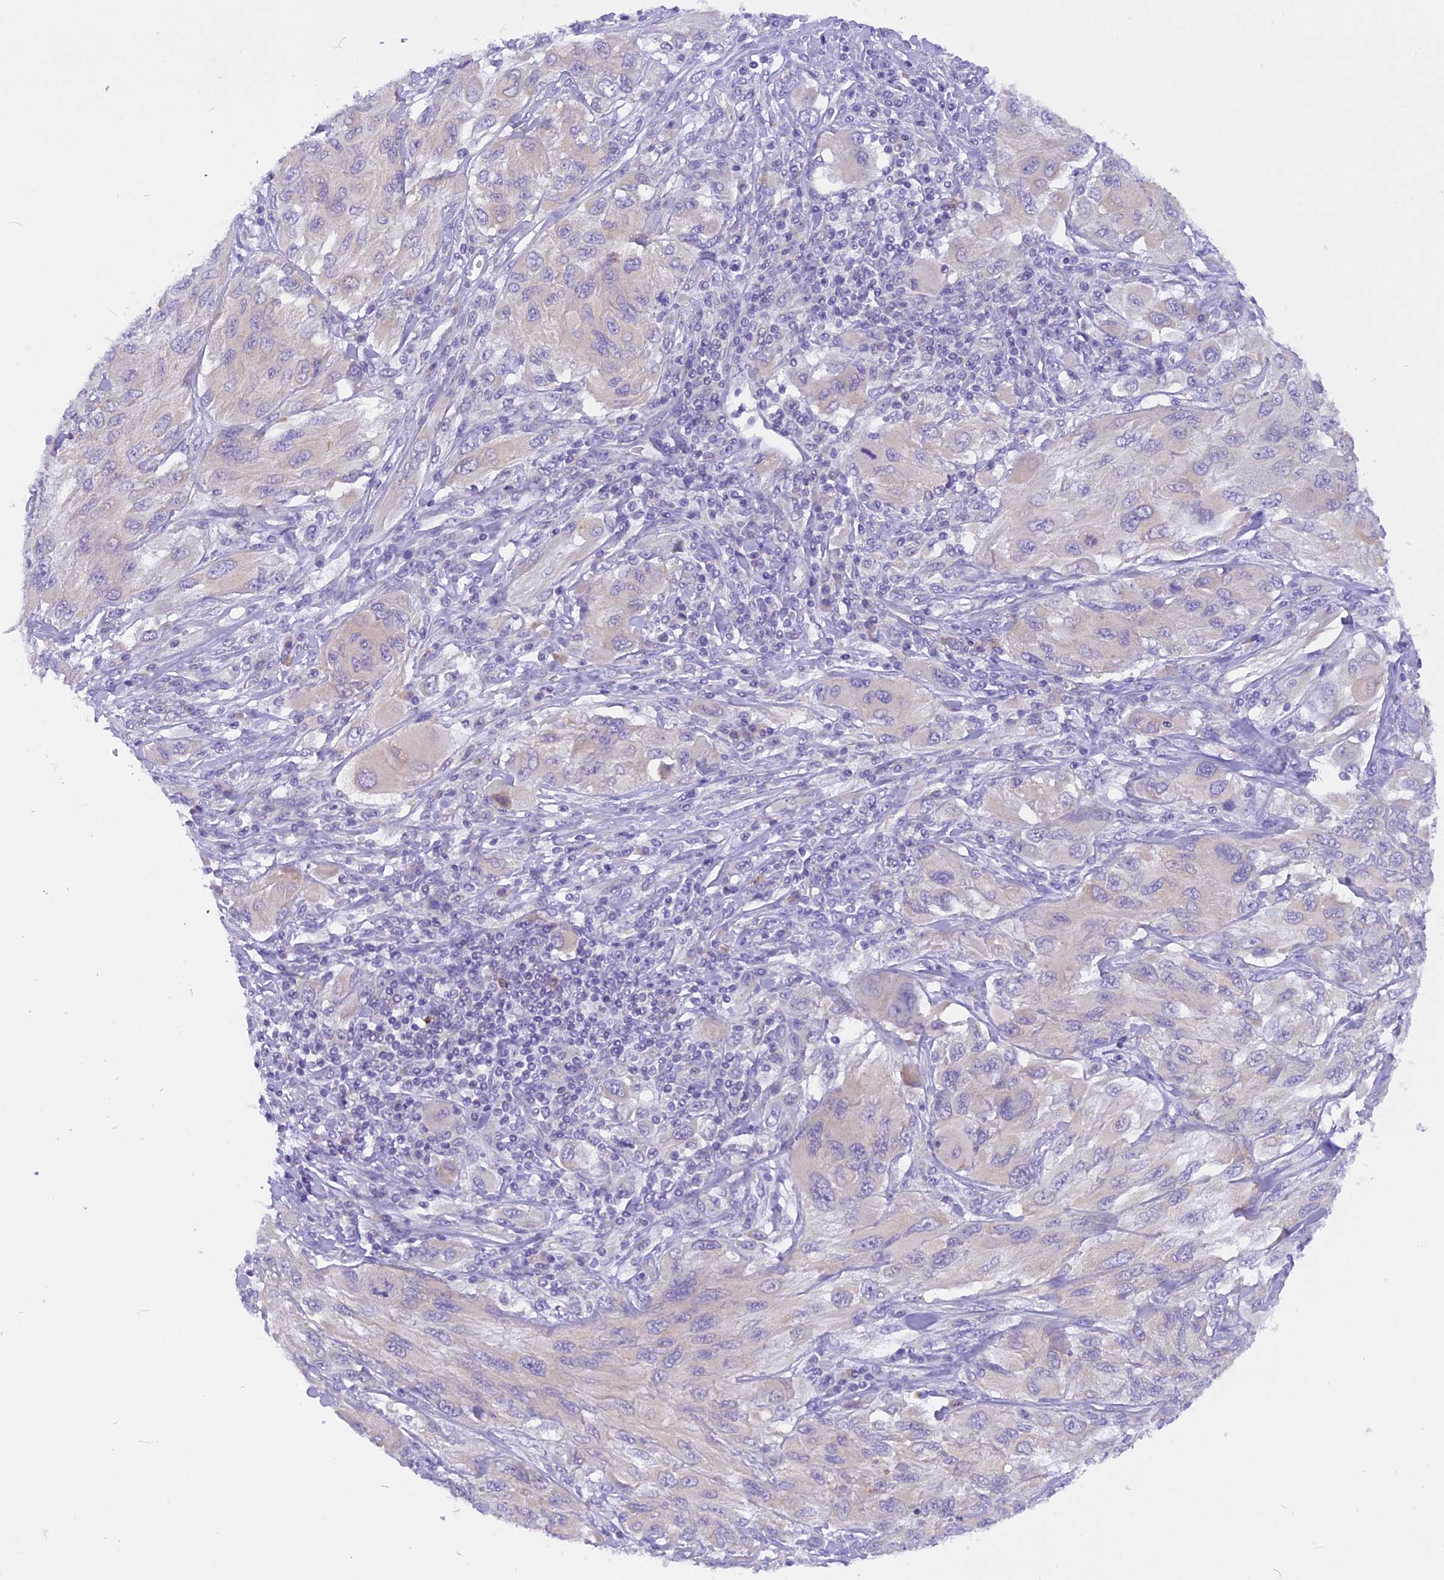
{"staining": {"intensity": "negative", "quantity": "none", "location": "none"}, "tissue": "melanoma", "cell_type": "Tumor cells", "image_type": "cancer", "snomed": [{"axis": "morphology", "description": "Malignant melanoma, NOS"}, {"axis": "topography", "description": "Skin"}], "caption": "The immunohistochemistry histopathology image has no significant staining in tumor cells of melanoma tissue.", "gene": "TRIM3", "patient": {"sex": "female", "age": 91}}